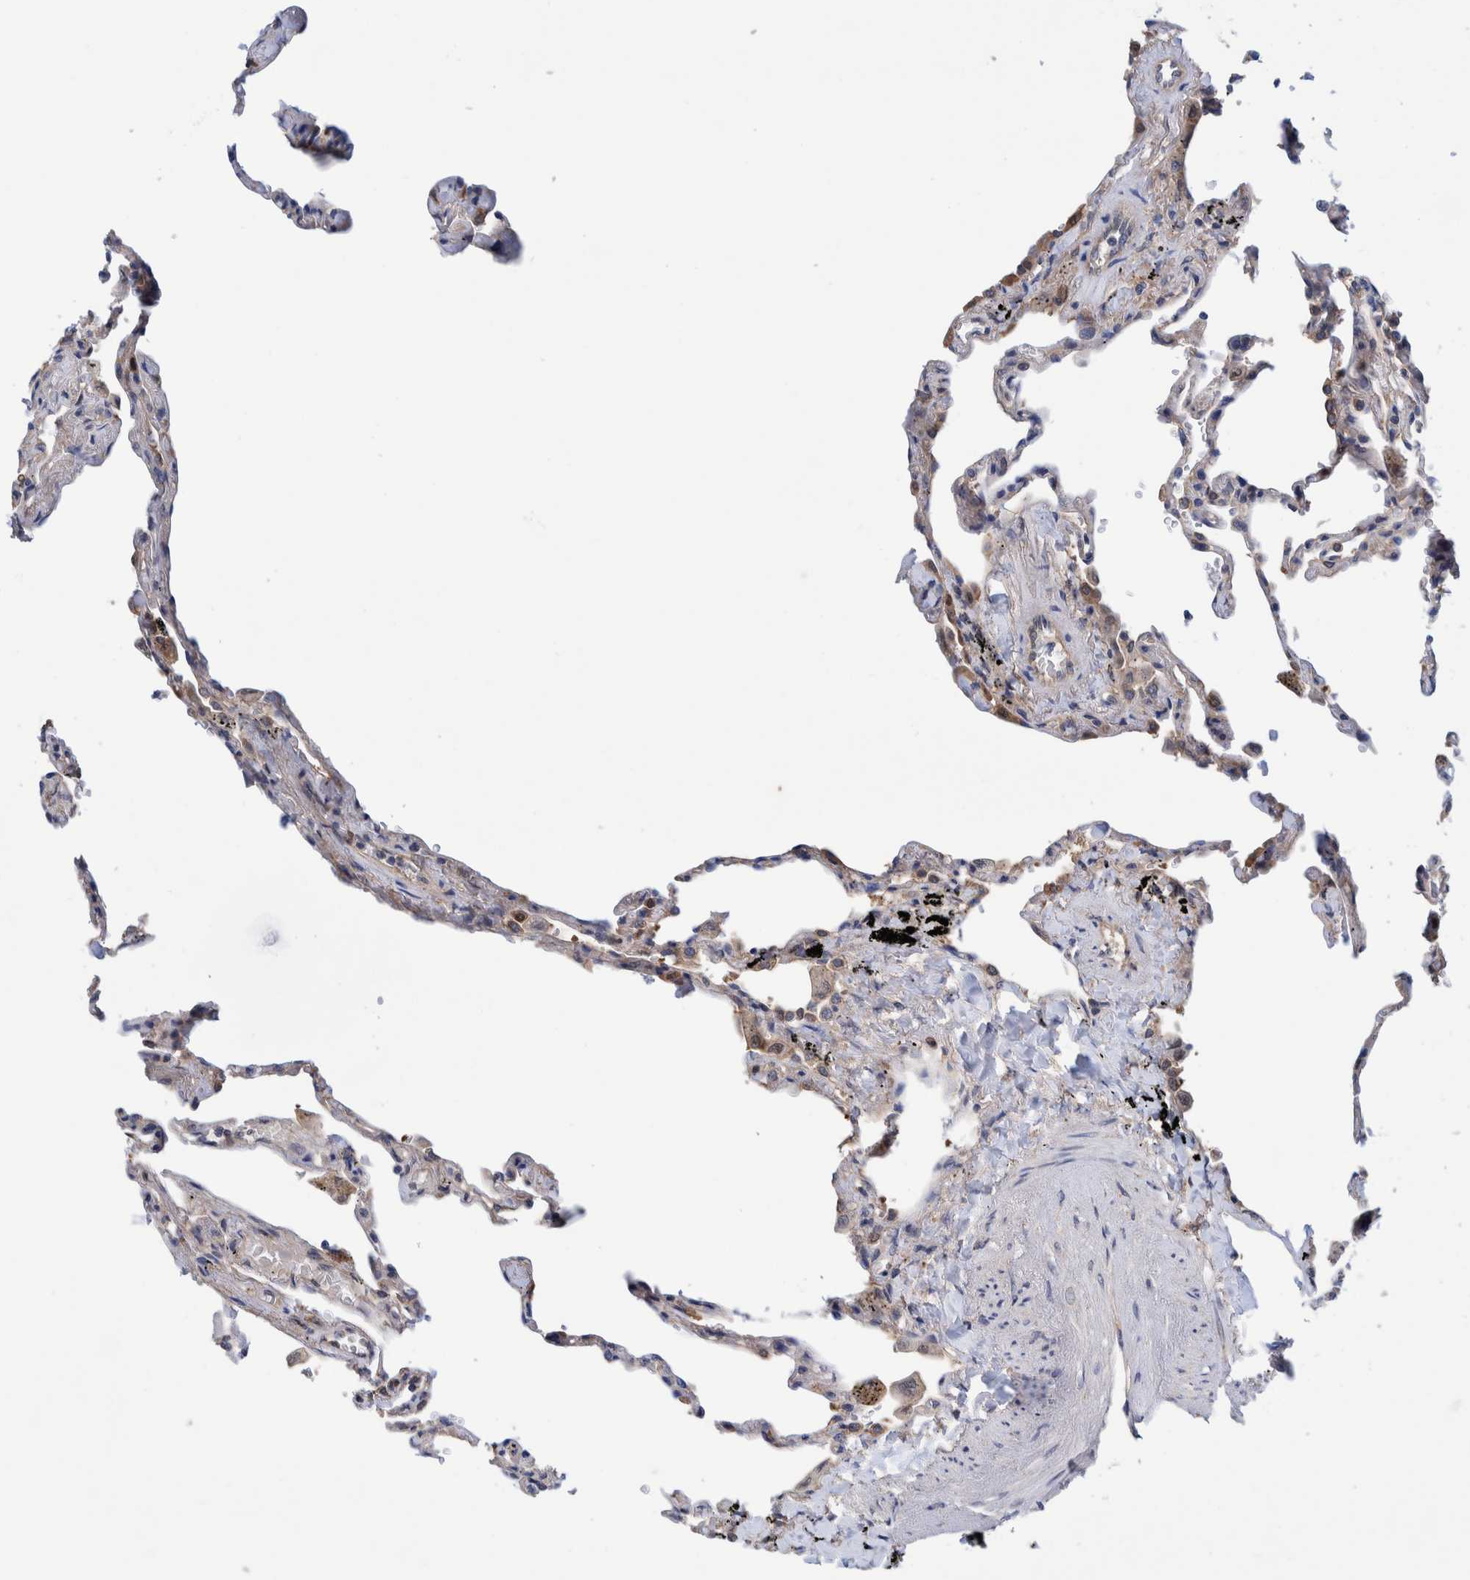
{"staining": {"intensity": "weak", "quantity": "<25%", "location": "cytoplasmic/membranous"}, "tissue": "lung", "cell_type": "Alveolar cells", "image_type": "normal", "snomed": [{"axis": "morphology", "description": "Normal tissue, NOS"}, {"axis": "topography", "description": "Lung"}], "caption": "The histopathology image demonstrates no staining of alveolar cells in benign lung.", "gene": "PFAS", "patient": {"sex": "male", "age": 59}}